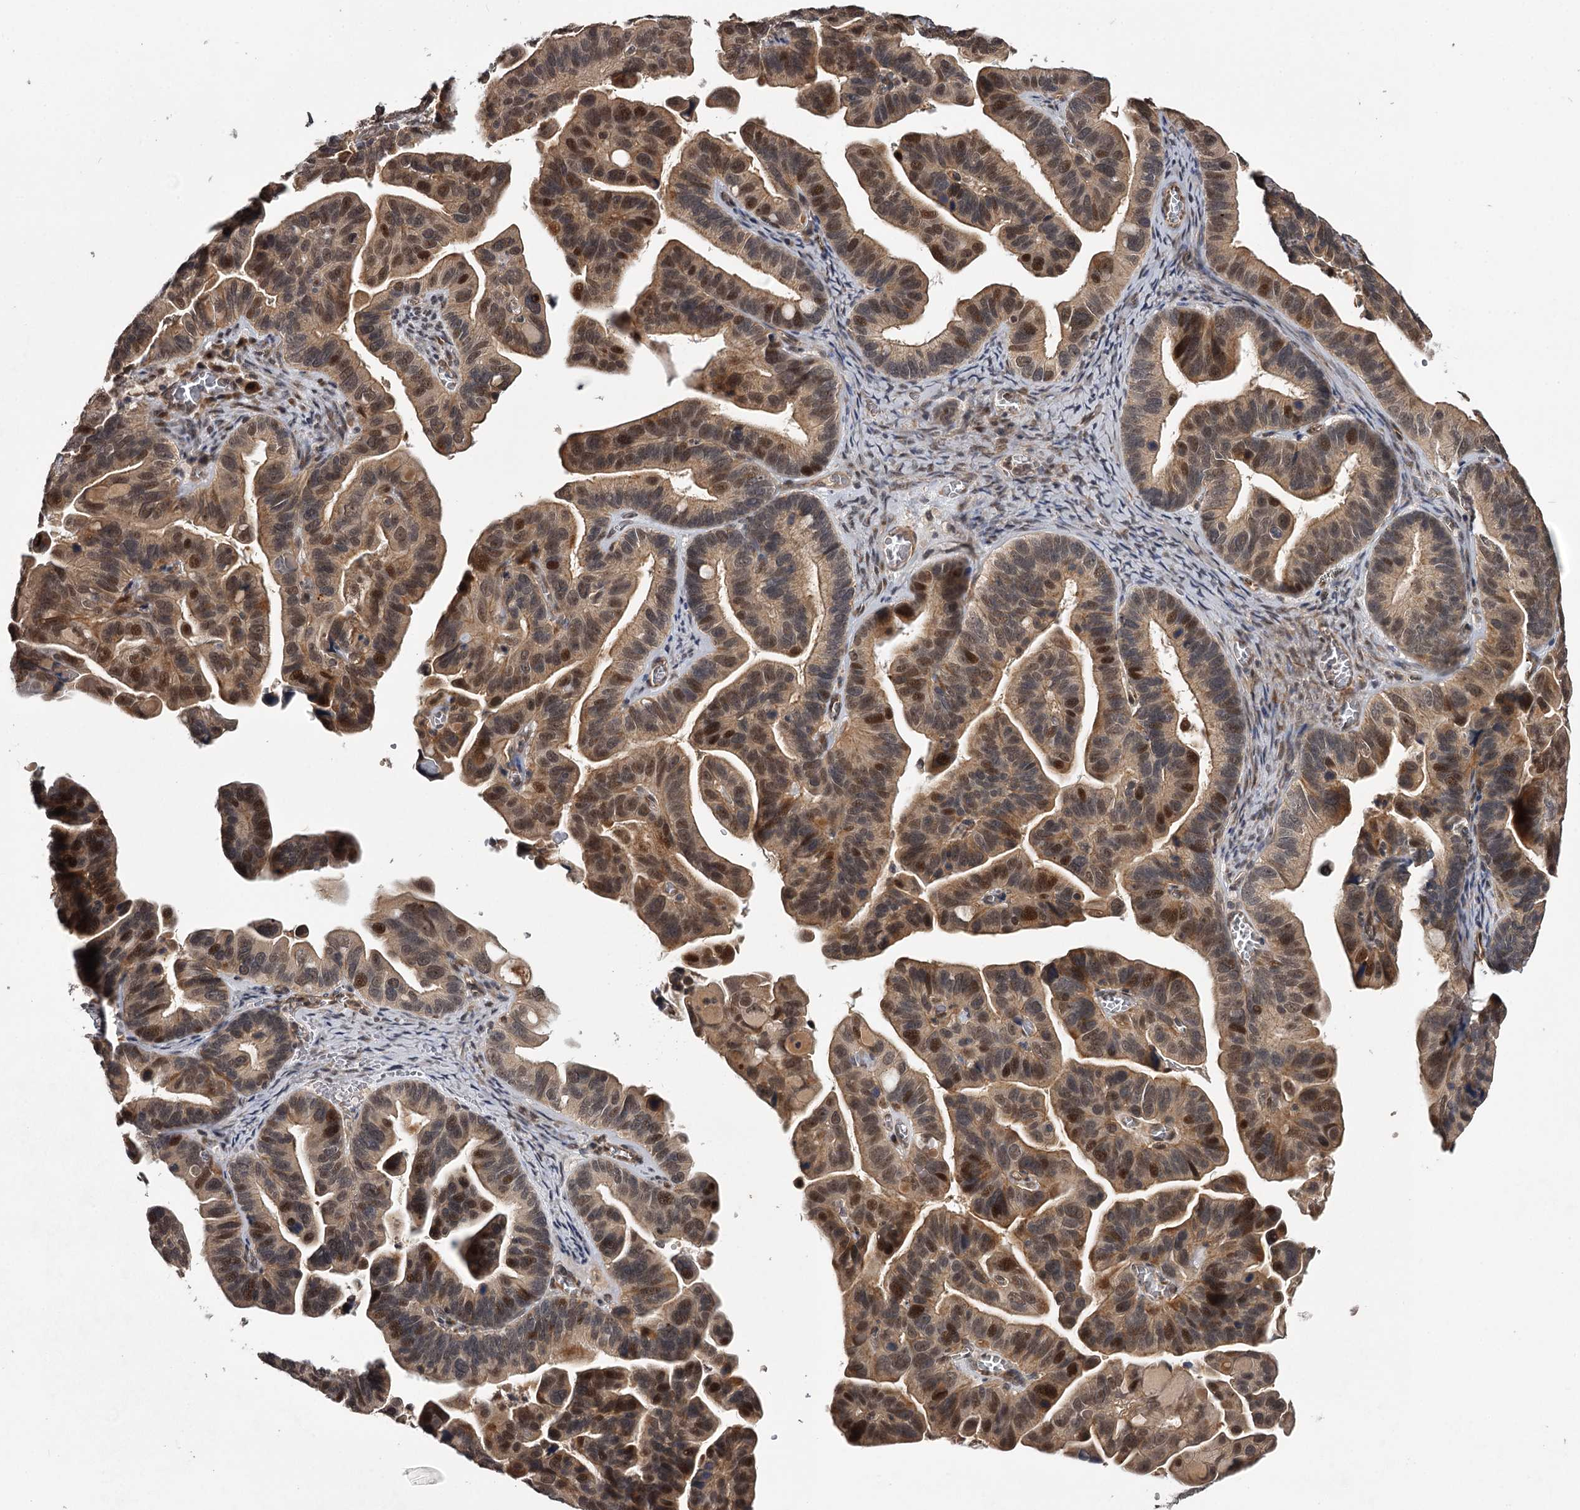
{"staining": {"intensity": "moderate", "quantity": ">75%", "location": "cytoplasmic/membranous,nuclear"}, "tissue": "ovarian cancer", "cell_type": "Tumor cells", "image_type": "cancer", "snomed": [{"axis": "morphology", "description": "Cystadenocarcinoma, serous, NOS"}, {"axis": "topography", "description": "Ovary"}], "caption": "Human serous cystadenocarcinoma (ovarian) stained with a brown dye displays moderate cytoplasmic/membranous and nuclear positive staining in about >75% of tumor cells.", "gene": "MAML3", "patient": {"sex": "female", "age": 56}}